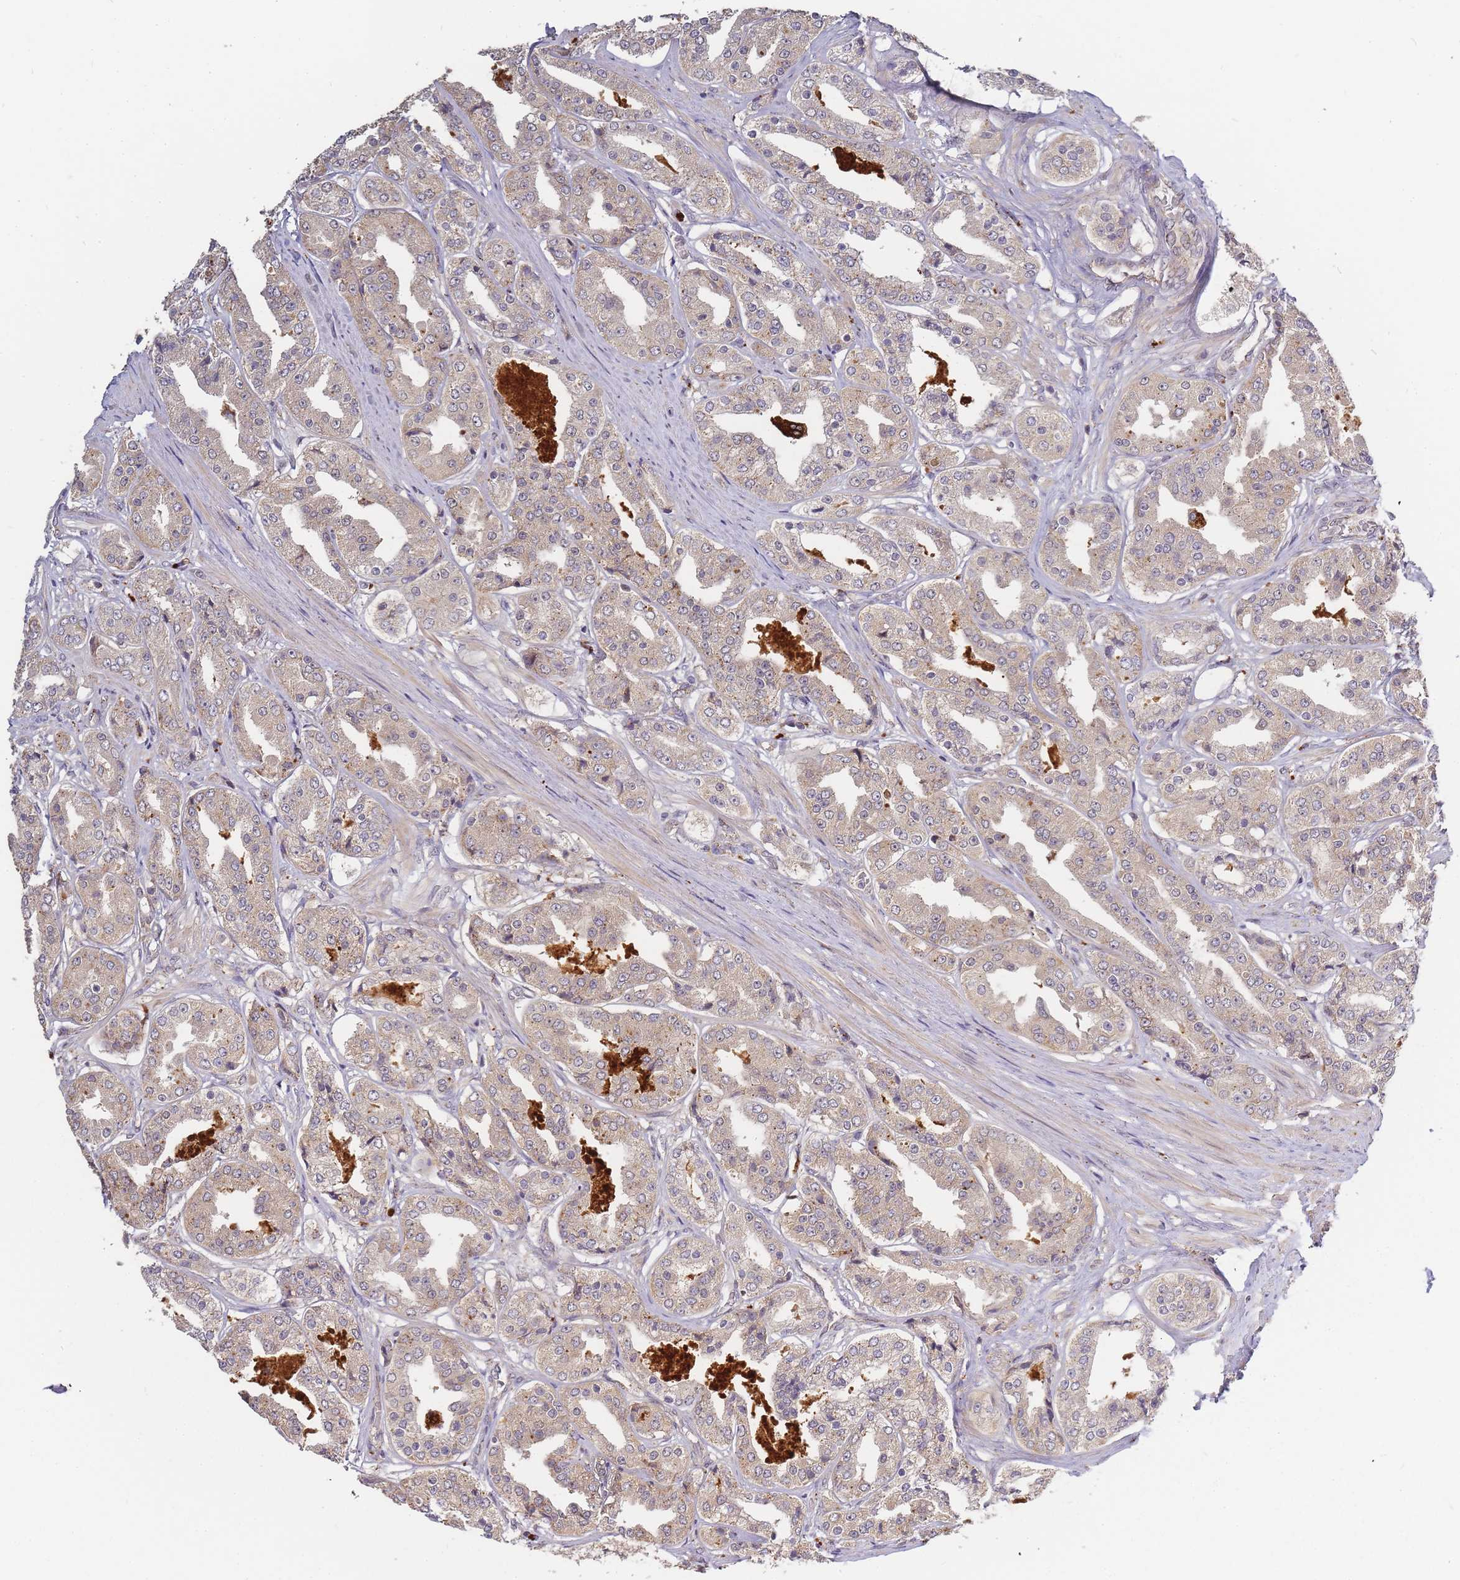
{"staining": {"intensity": "weak", "quantity": ">75%", "location": "cytoplasmic/membranous"}, "tissue": "prostate cancer", "cell_type": "Tumor cells", "image_type": "cancer", "snomed": [{"axis": "morphology", "description": "Adenocarcinoma, High grade"}, {"axis": "topography", "description": "Prostate"}], "caption": "Prostate cancer stained with DAB (3,3'-diaminobenzidine) immunohistochemistry demonstrates low levels of weak cytoplasmic/membranous positivity in approximately >75% of tumor cells.", "gene": "ATG5", "patient": {"sex": "male", "age": 63}}